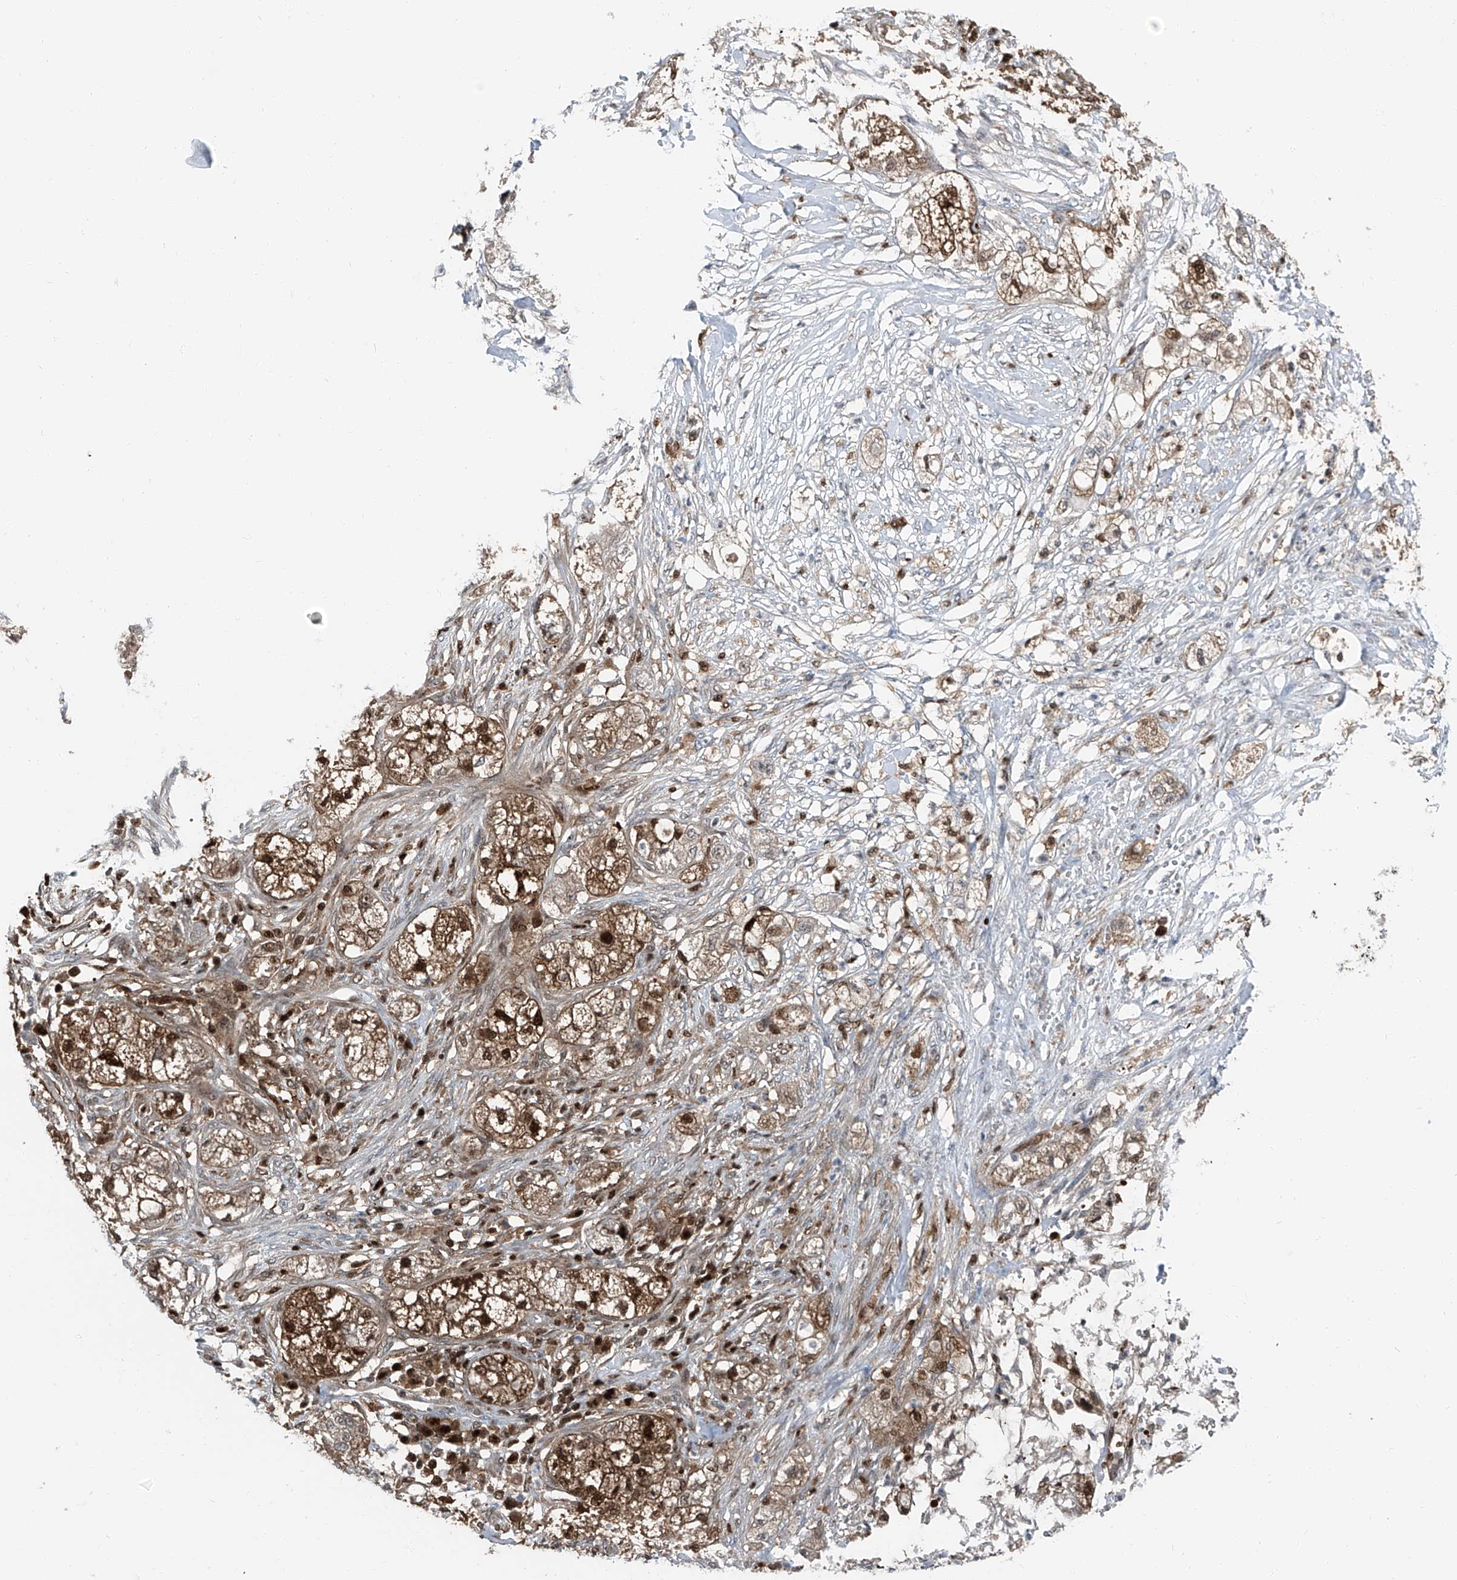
{"staining": {"intensity": "moderate", "quantity": ">75%", "location": "cytoplasmic/membranous,nuclear"}, "tissue": "pancreatic cancer", "cell_type": "Tumor cells", "image_type": "cancer", "snomed": [{"axis": "morphology", "description": "Adenocarcinoma, NOS"}, {"axis": "topography", "description": "Pancreas"}], "caption": "Moderate cytoplasmic/membranous and nuclear expression for a protein is appreciated in about >75% of tumor cells of adenocarcinoma (pancreatic) using immunohistochemistry.", "gene": "PSMB10", "patient": {"sex": "female", "age": 78}}